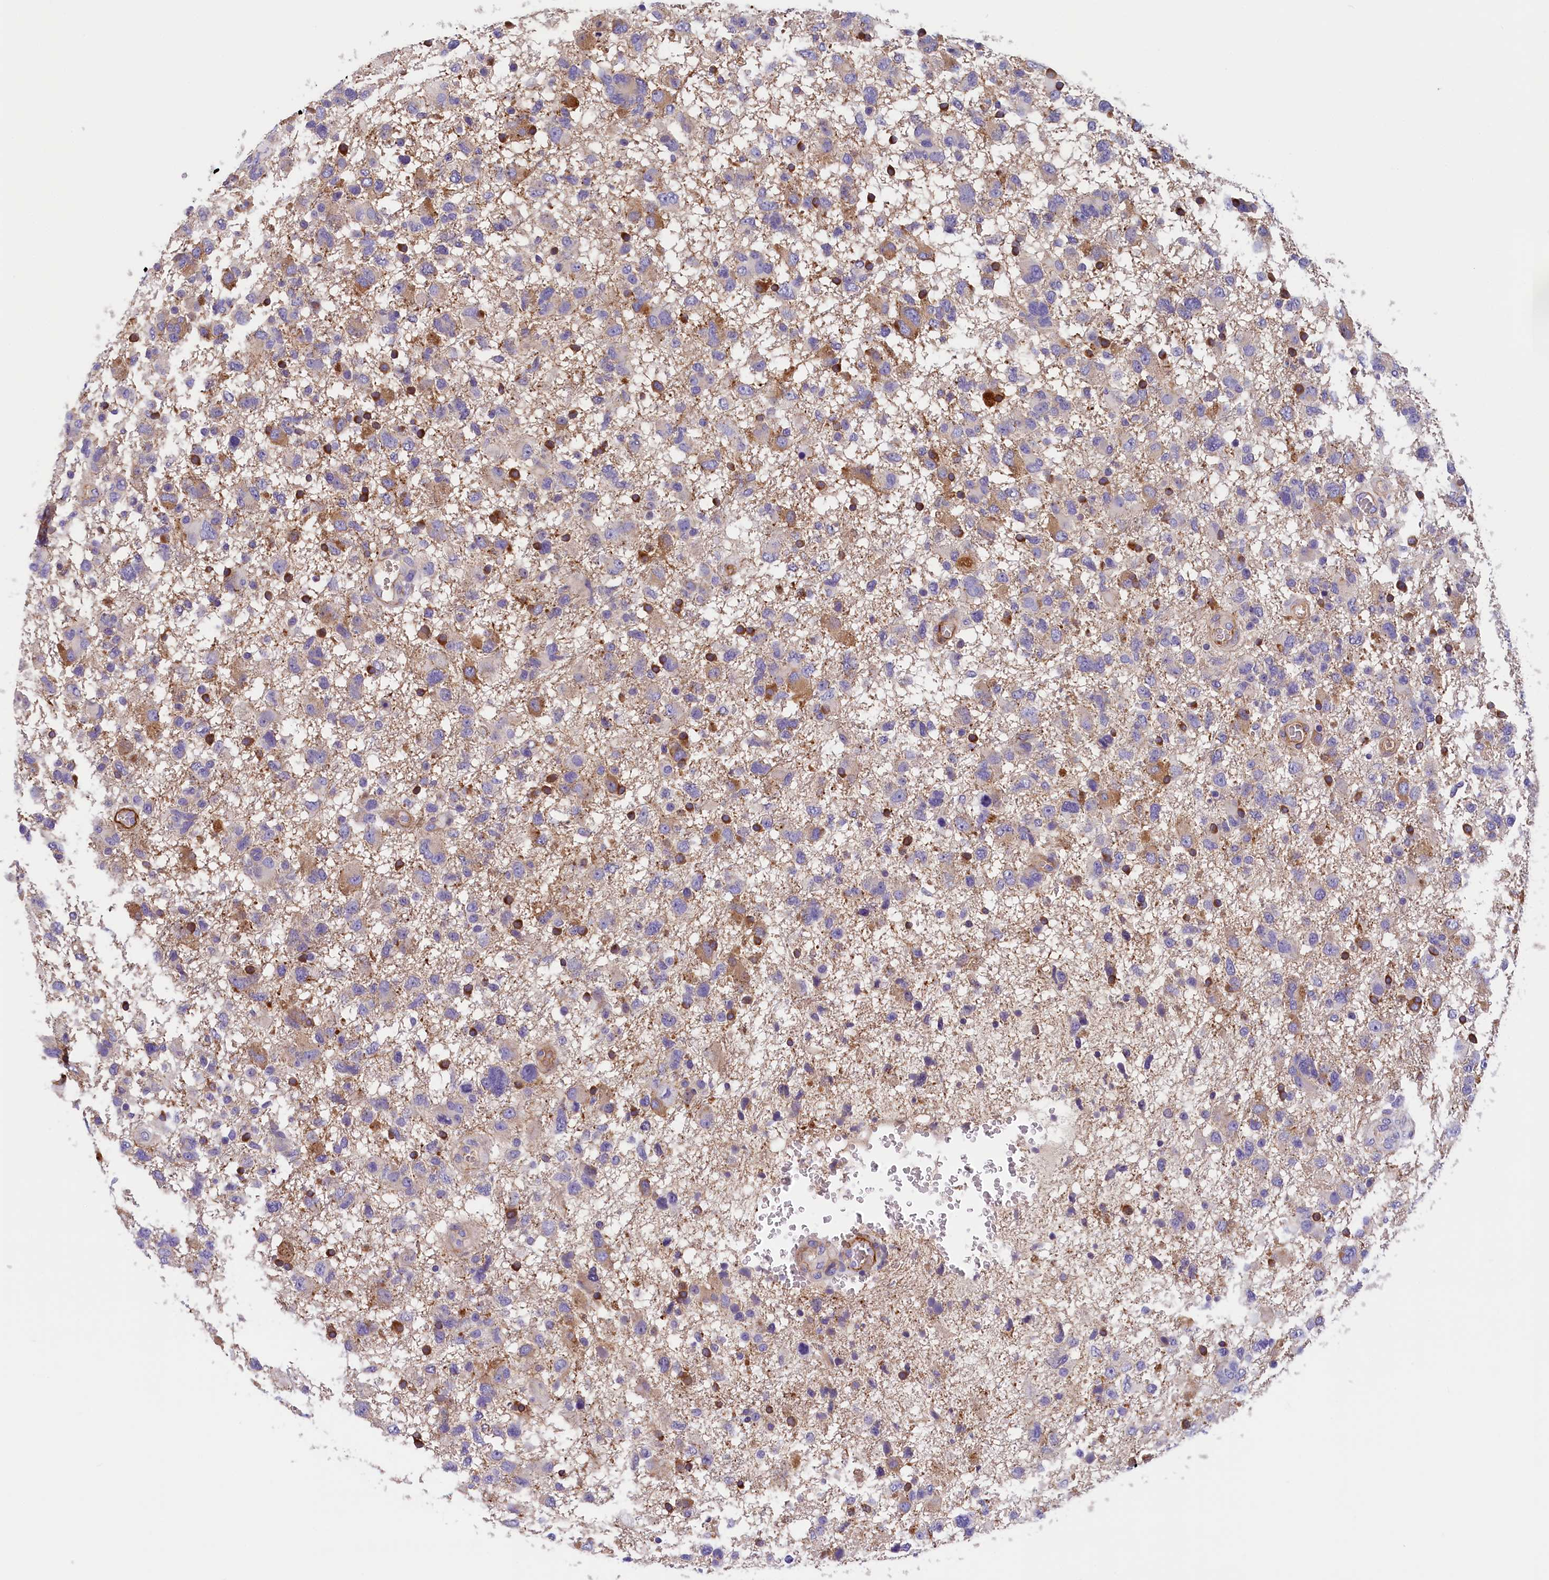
{"staining": {"intensity": "moderate", "quantity": "<25%", "location": "cytoplasmic/membranous"}, "tissue": "glioma", "cell_type": "Tumor cells", "image_type": "cancer", "snomed": [{"axis": "morphology", "description": "Glioma, malignant, High grade"}, {"axis": "topography", "description": "Brain"}], "caption": "Brown immunohistochemical staining in glioma shows moderate cytoplasmic/membranous staining in approximately <25% of tumor cells.", "gene": "BCL2L13", "patient": {"sex": "male", "age": 61}}